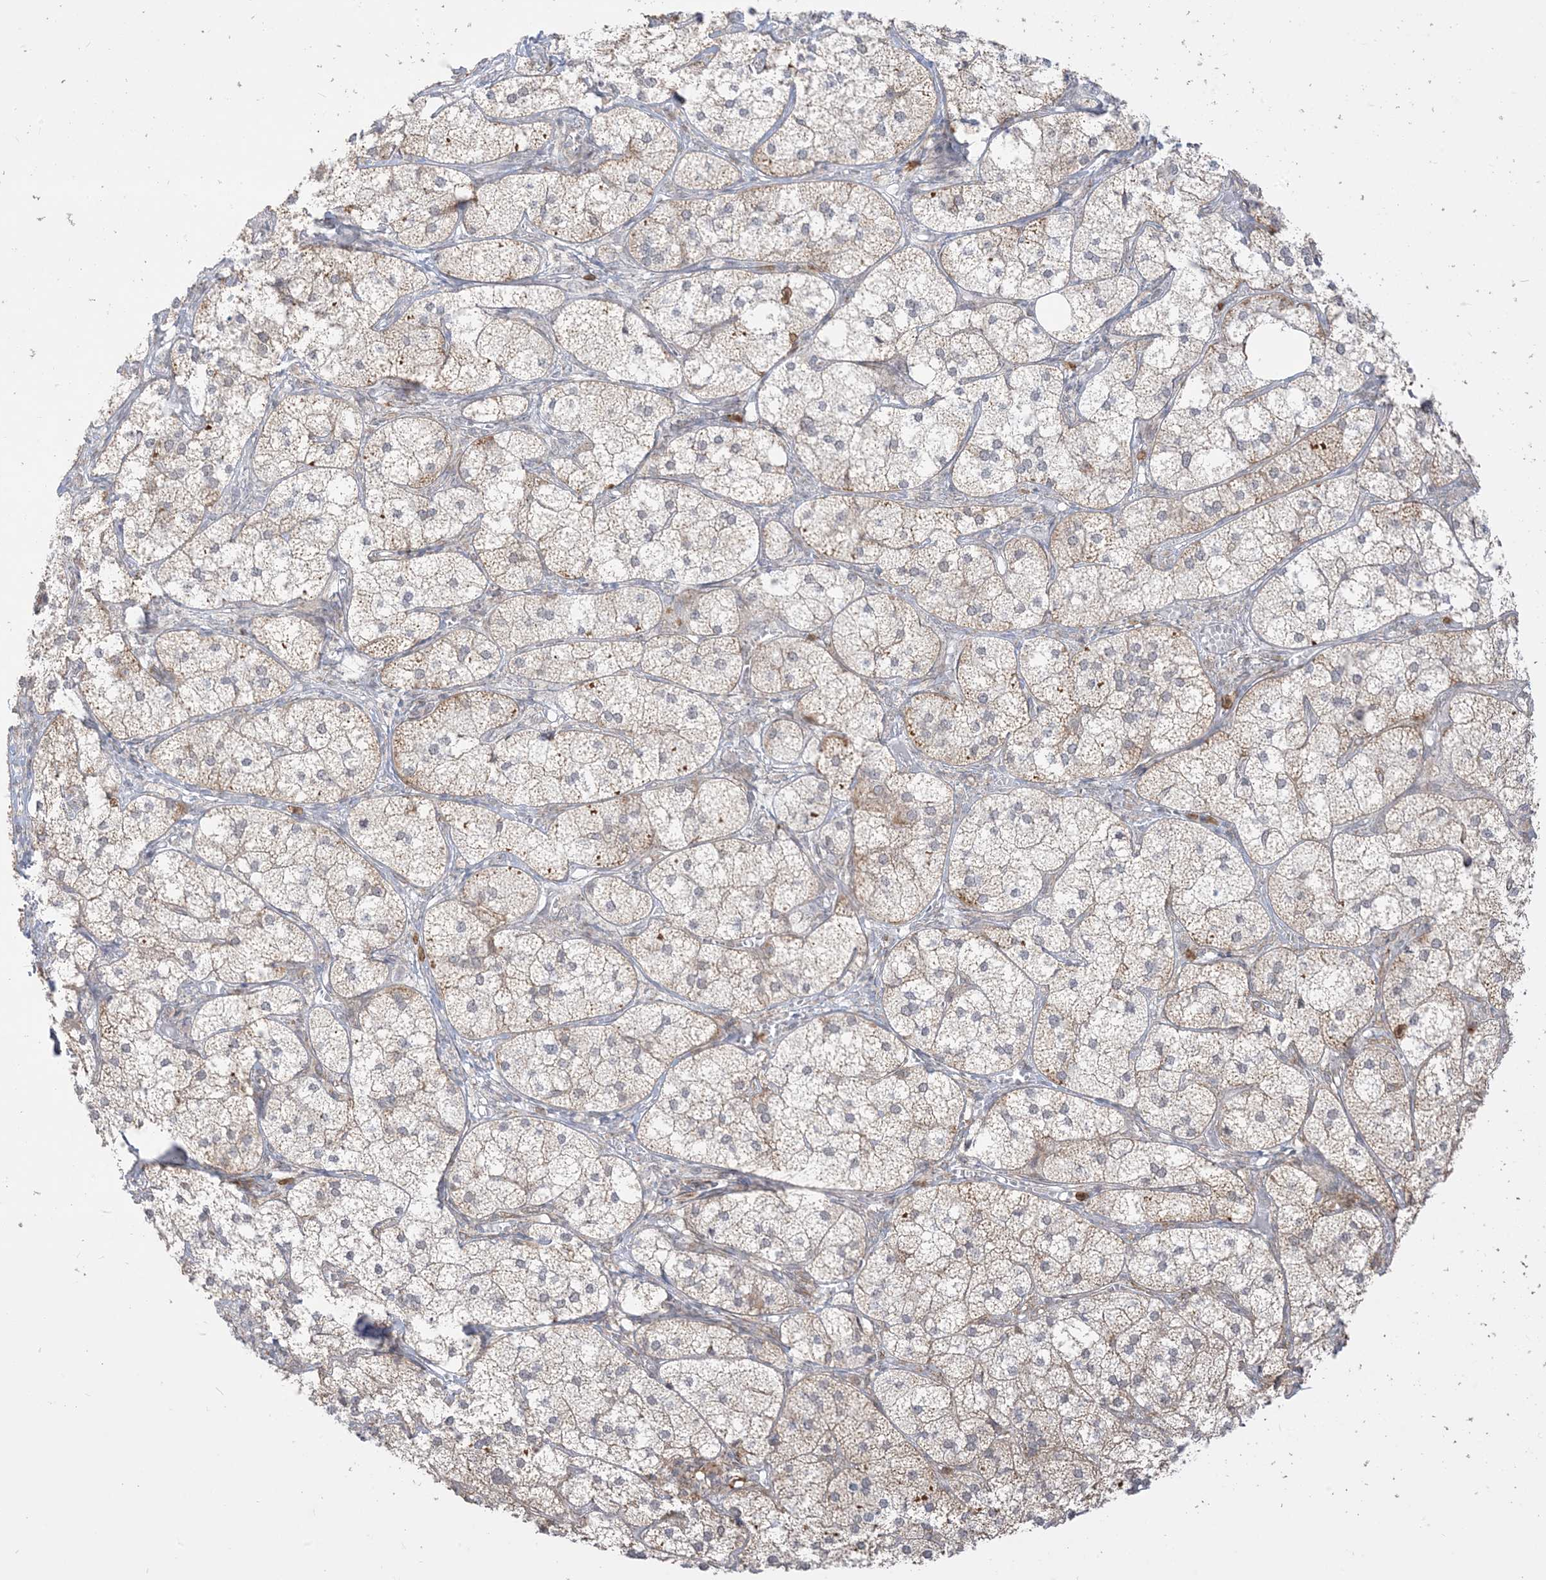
{"staining": {"intensity": "moderate", "quantity": ">75%", "location": "cytoplasmic/membranous"}, "tissue": "adrenal gland", "cell_type": "Glandular cells", "image_type": "normal", "snomed": [{"axis": "morphology", "description": "Normal tissue, NOS"}, {"axis": "topography", "description": "Adrenal gland"}], "caption": "This image demonstrates normal adrenal gland stained with immunohistochemistry to label a protein in brown. The cytoplasmic/membranous of glandular cells show moderate positivity for the protein. Nuclei are counter-stained blue.", "gene": "KANSL3", "patient": {"sex": "female", "age": 61}}